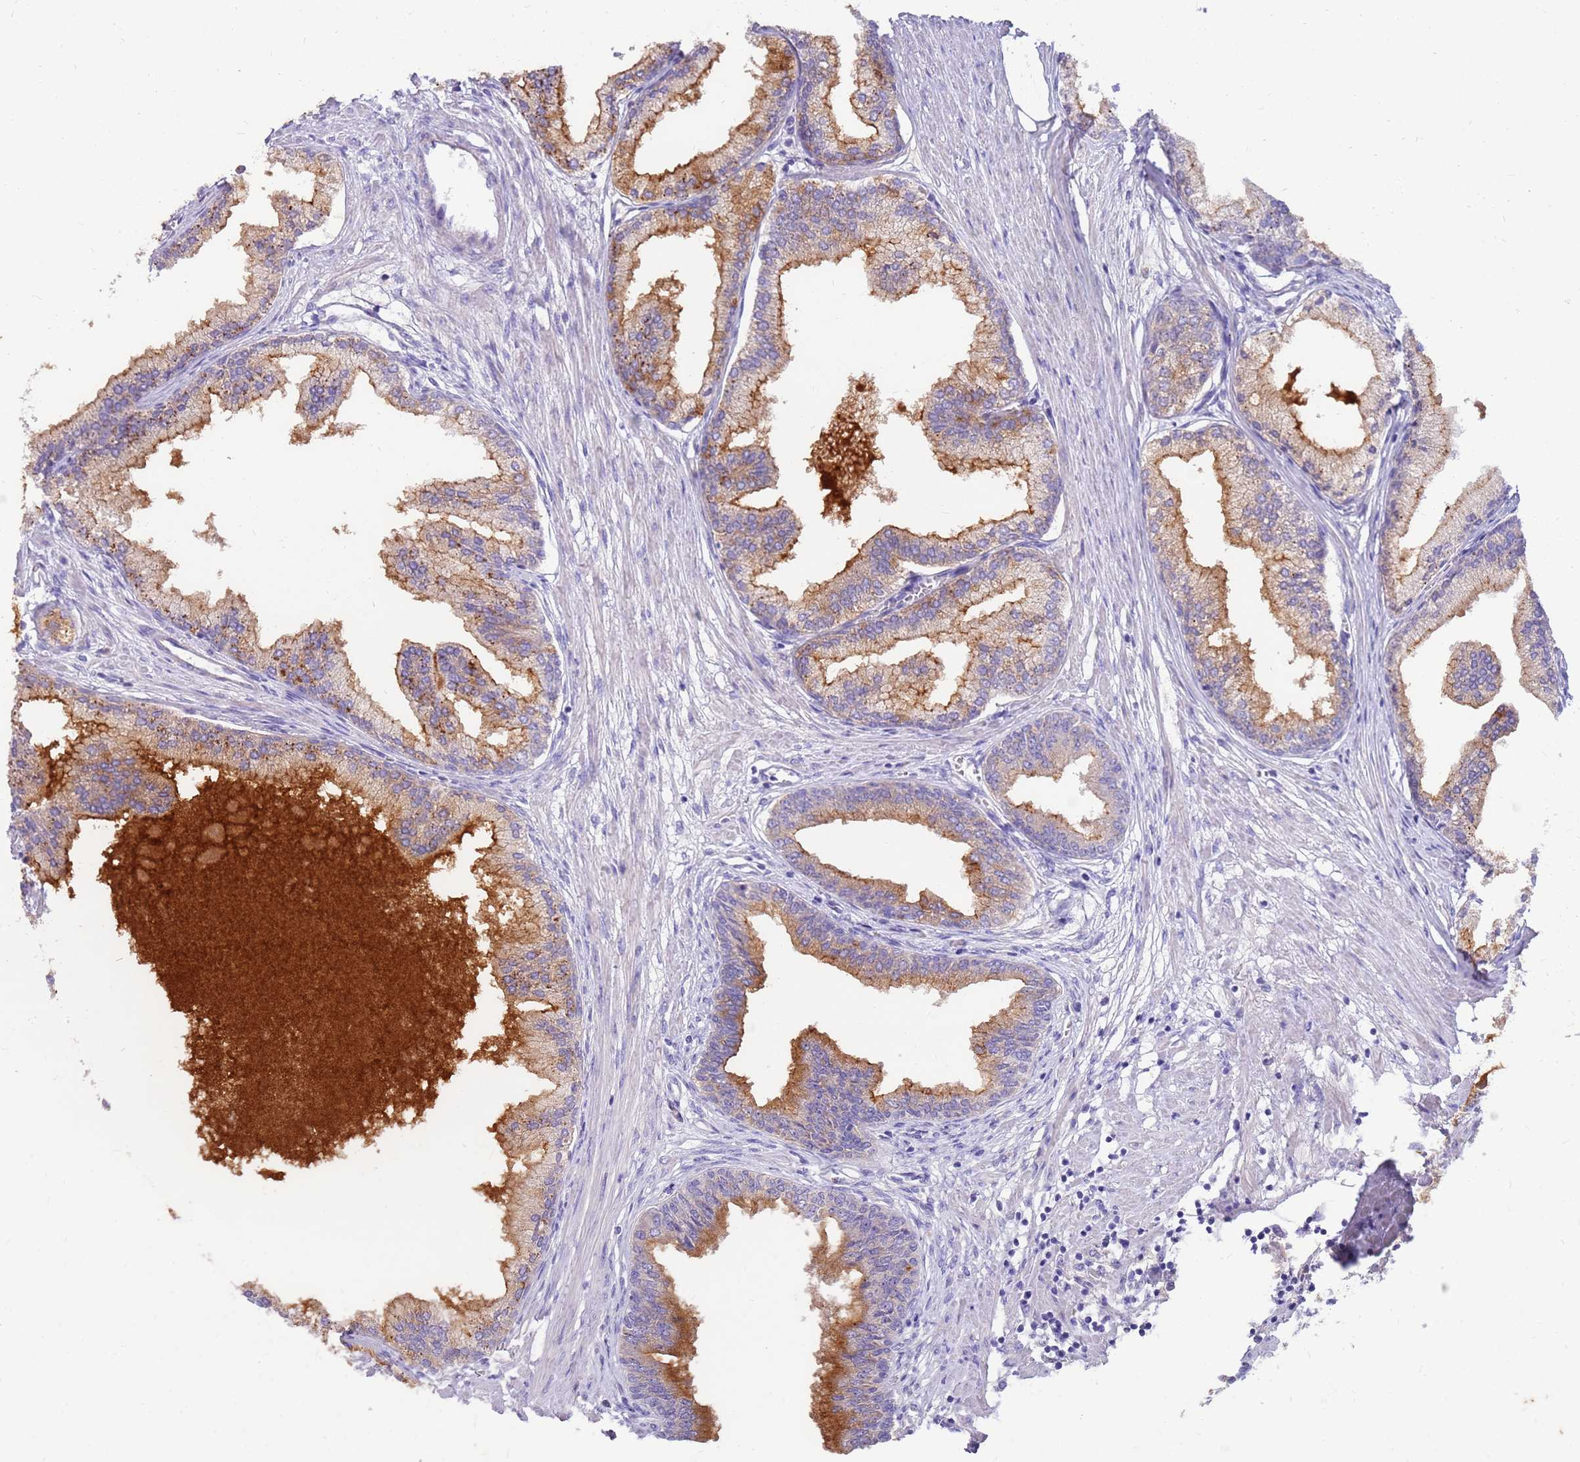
{"staining": {"intensity": "strong", "quantity": "<25%", "location": "cytoplasmic/membranous"}, "tissue": "prostate cancer", "cell_type": "Tumor cells", "image_type": "cancer", "snomed": [{"axis": "morphology", "description": "Adenocarcinoma, Low grade"}, {"axis": "topography", "description": "Prostate"}], "caption": "A medium amount of strong cytoplasmic/membranous expression is seen in about <25% of tumor cells in prostate cancer tissue. Immunohistochemistry (ihc) stains the protein in brown and the nuclei are stained blue.", "gene": "SLC44A4", "patient": {"sex": "male", "age": 63}}